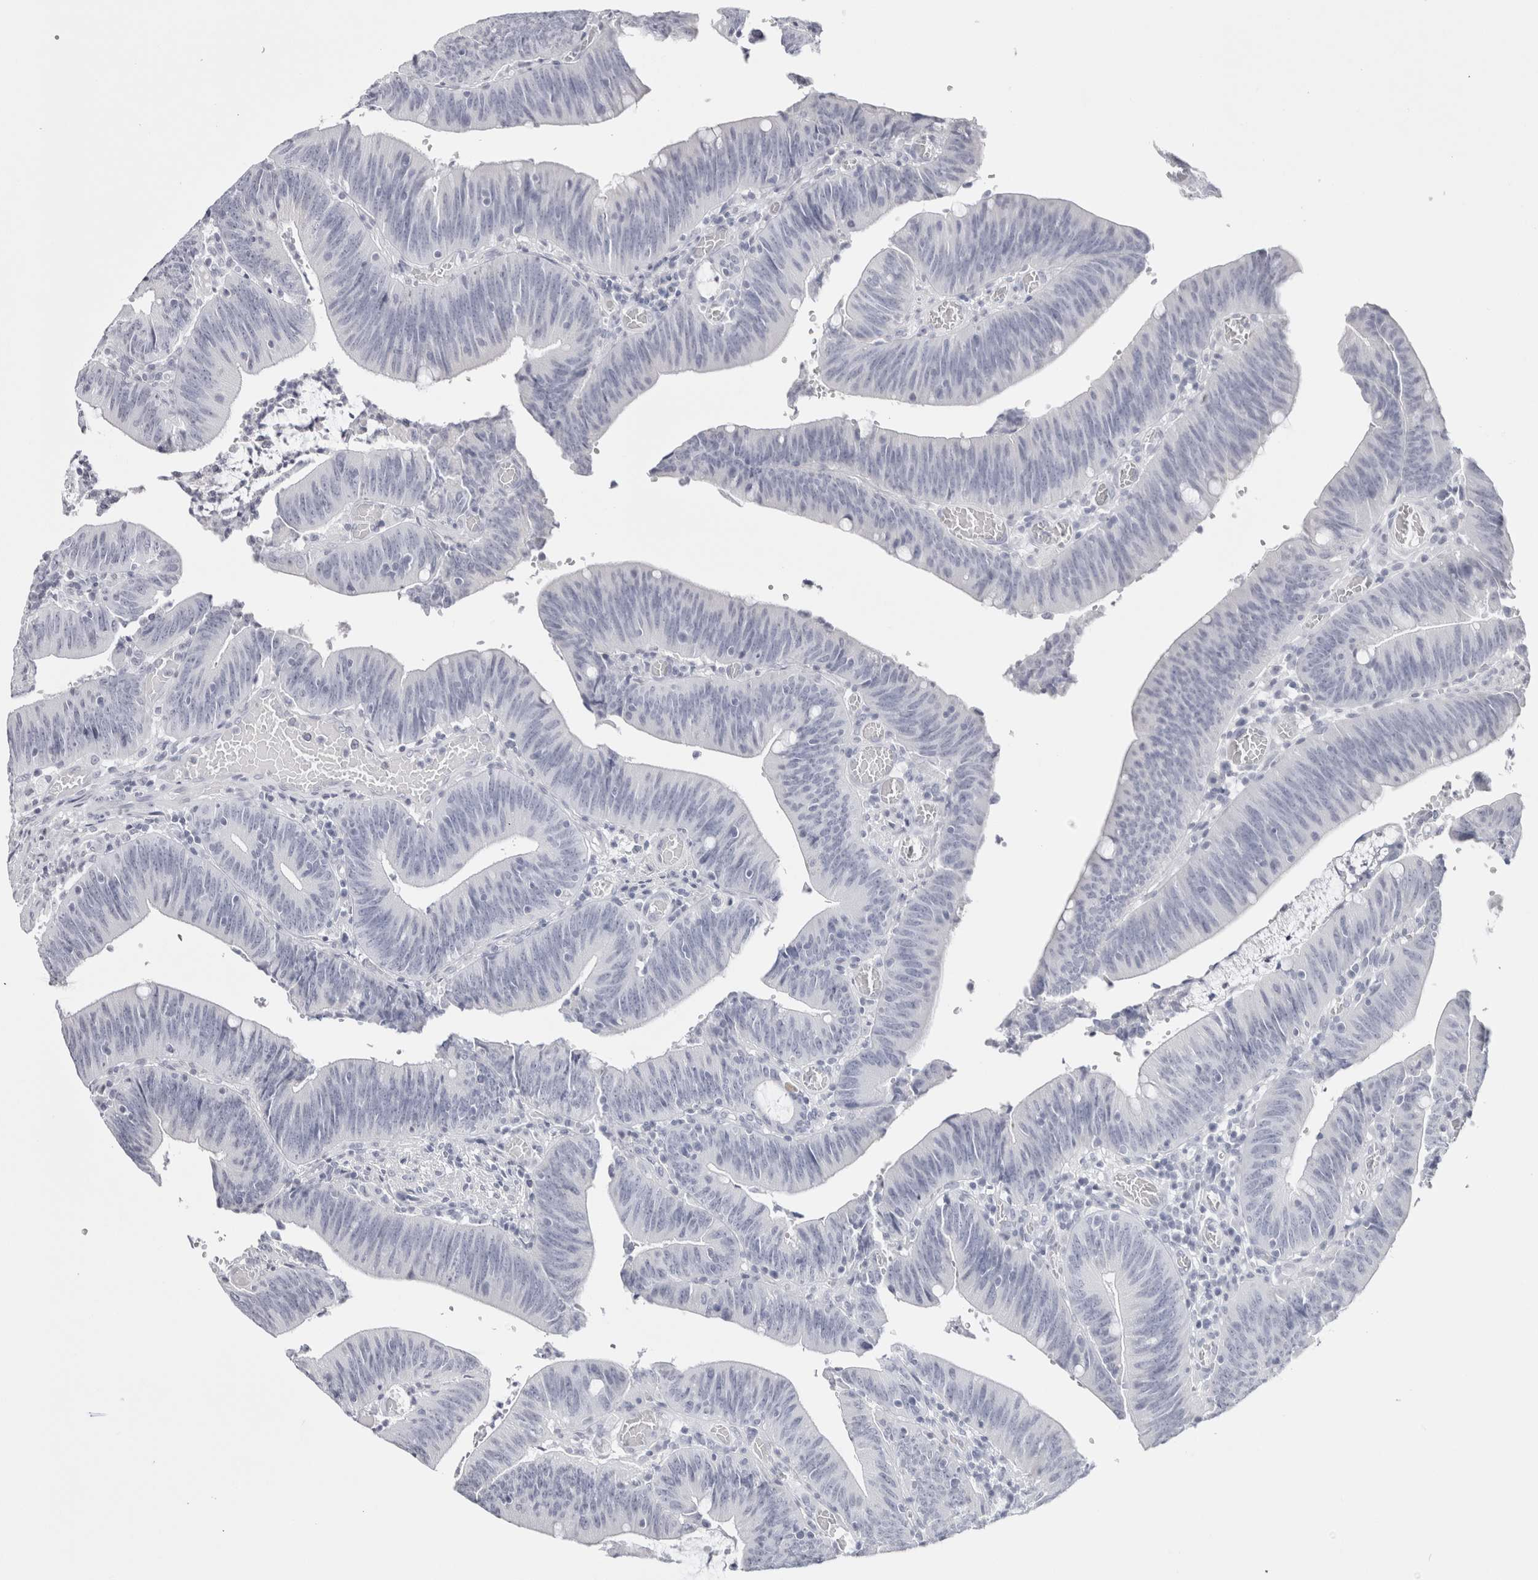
{"staining": {"intensity": "negative", "quantity": "none", "location": "none"}, "tissue": "colorectal cancer", "cell_type": "Tumor cells", "image_type": "cancer", "snomed": [{"axis": "morphology", "description": "Normal tissue, NOS"}, {"axis": "morphology", "description": "Adenocarcinoma, NOS"}, {"axis": "topography", "description": "Rectum"}], "caption": "Protein analysis of adenocarcinoma (colorectal) reveals no significant staining in tumor cells. Brightfield microscopy of IHC stained with DAB (brown) and hematoxylin (blue), captured at high magnification.", "gene": "GARIN1A", "patient": {"sex": "female", "age": 66}}